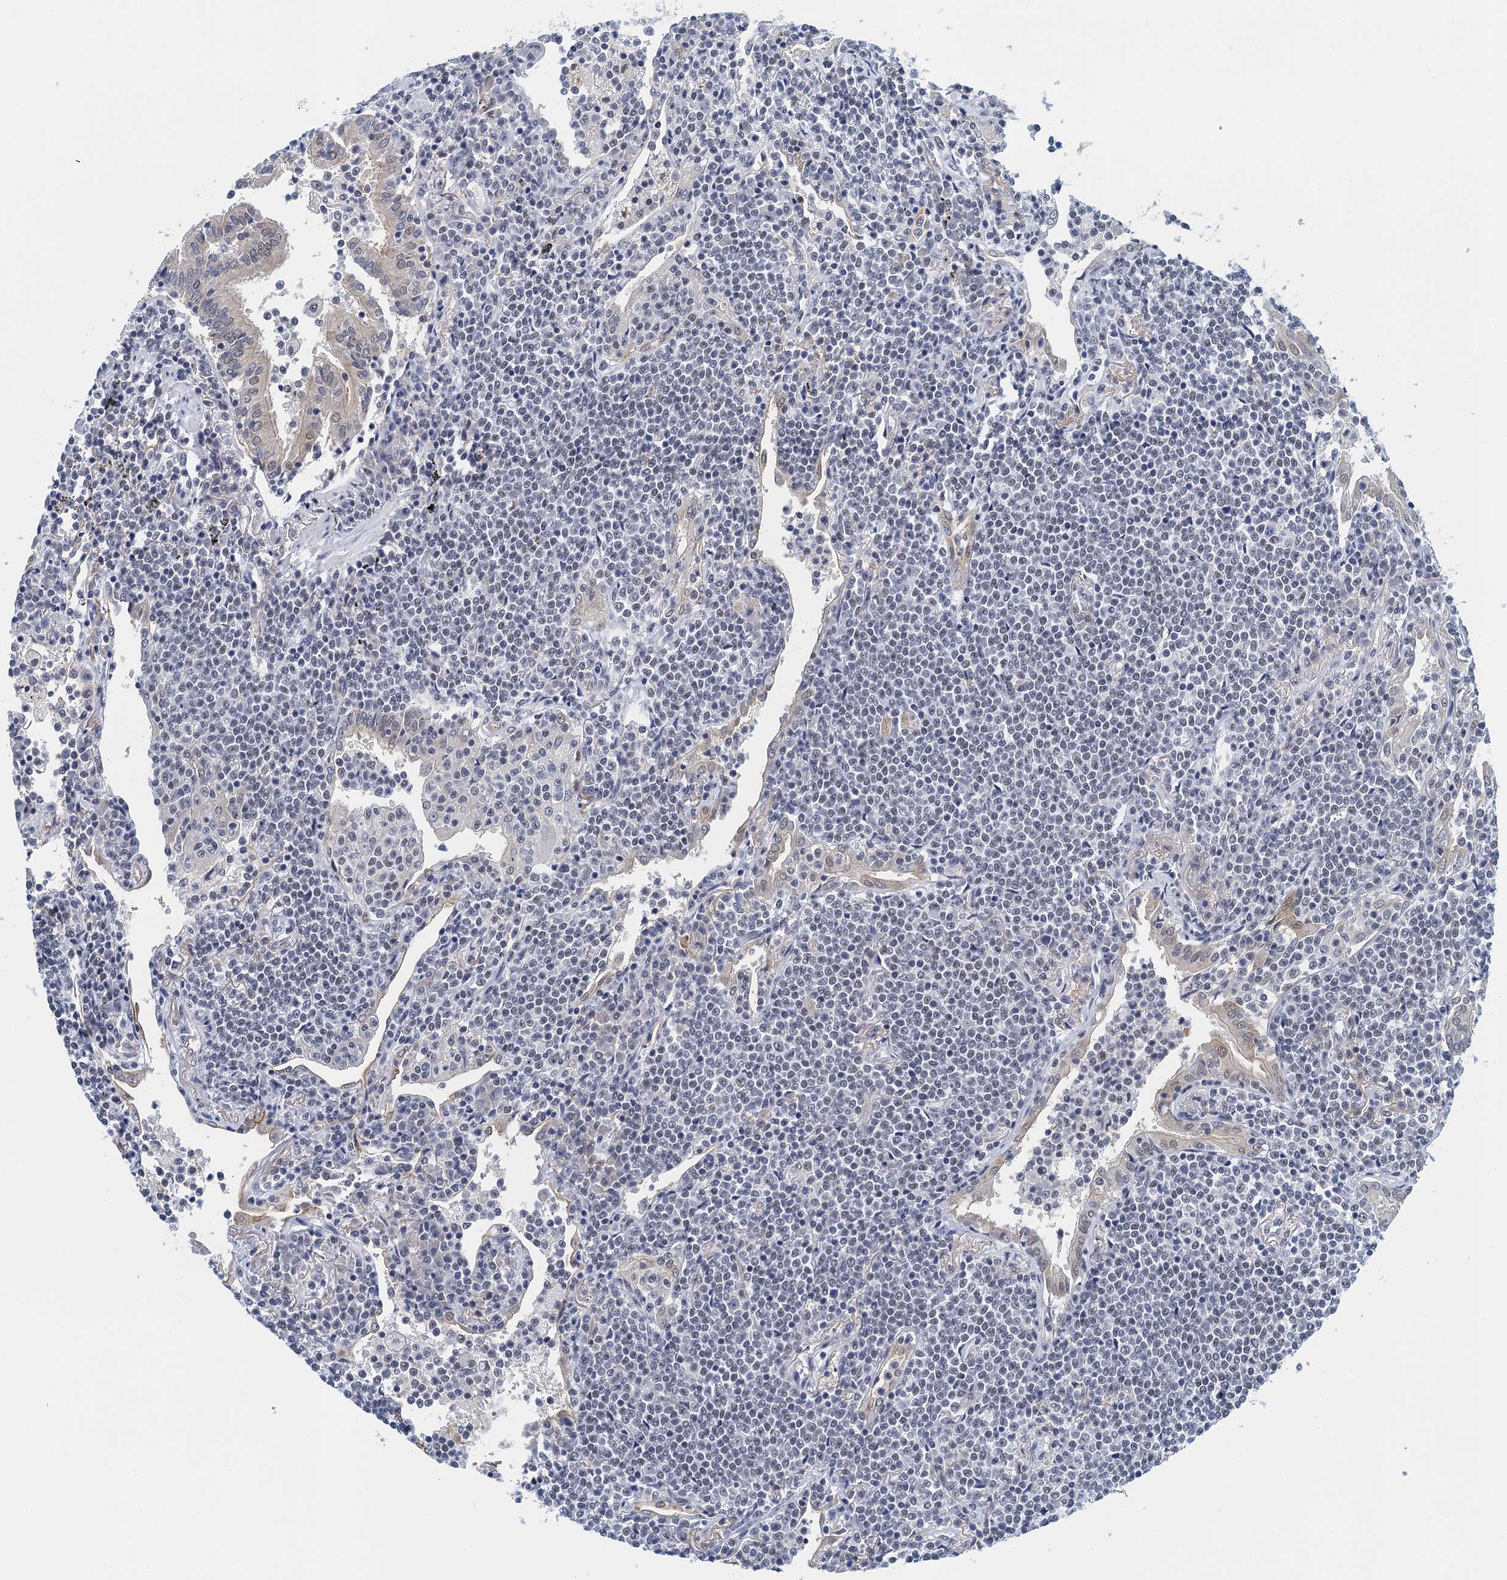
{"staining": {"intensity": "negative", "quantity": "none", "location": "none"}, "tissue": "lymphoma", "cell_type": "Tumor cells", "image_type": "cancer", "snomed": [{"axis": "morphology", "description": "Malignant lymphoma, non-Hodgkin's type, Low grade"}, {"axis": "topography", "description": "Lung"}], "caption": "Protein analysis of malignant lymphoma, non-Hodgkin's type (low-grade) displays no significant positivity in tumor cells.", "gene": "EPS8L1", "patient": {"sex": "female", "age": 71}}